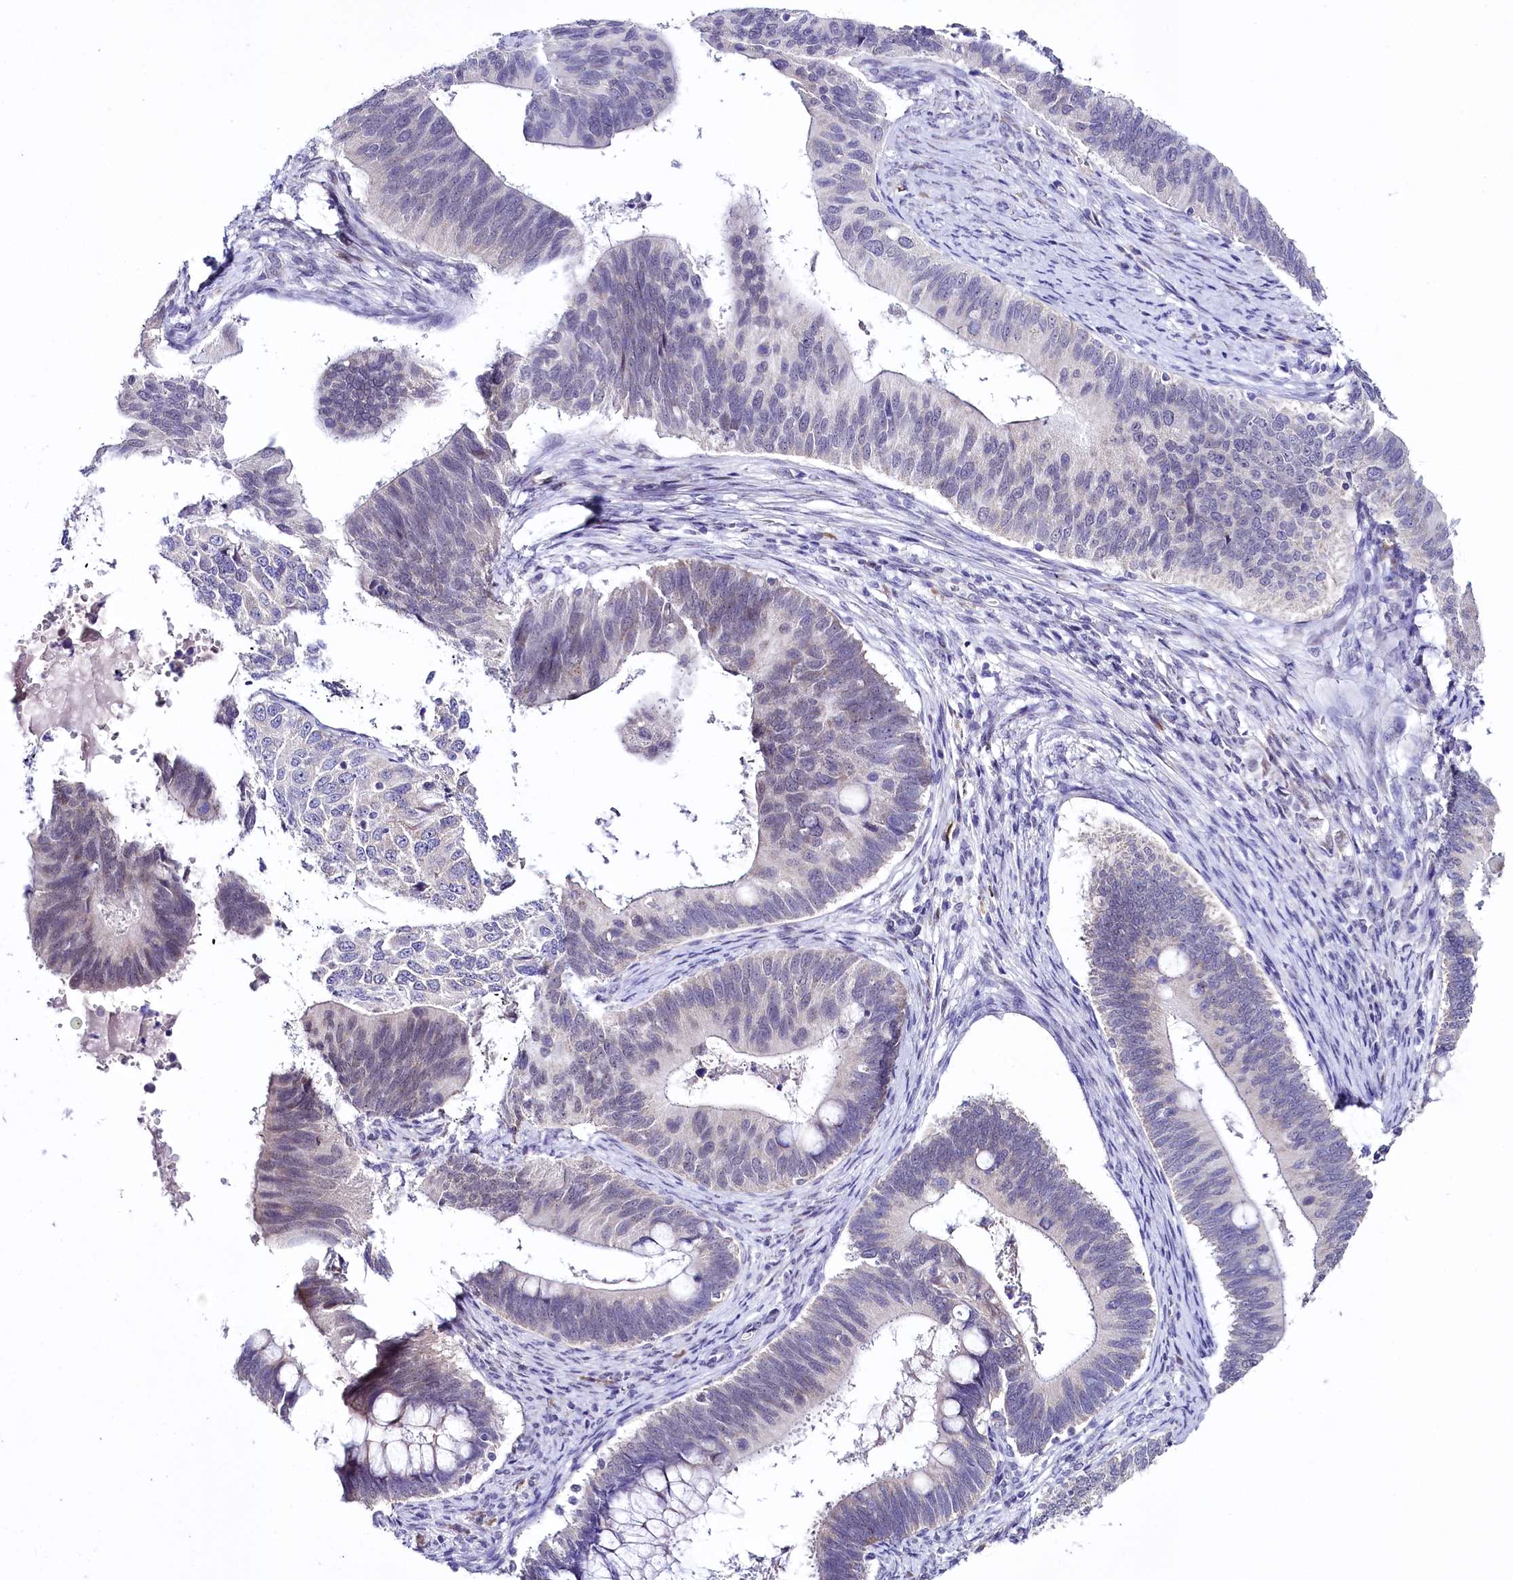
{"staining": {"intensity": "negative", "quantity": "none", "location": "none"}, "tissue": "cervical cancer", "cell_type": "Tumor cells", "image_type": "cancer", "snomed": [{"axis": "morphology", "description": "Adenocarcinoma, NOS"}, {"axis": "topography", "description": "Cervix"}], "caption": "An image of human cervical cancer is negative for staining in tumor cells. (Immunohistochemistry, brightfield microscopy, high magnification).", "gene": "SPATS2", "patient": {"sex": "female", "age": 42}}